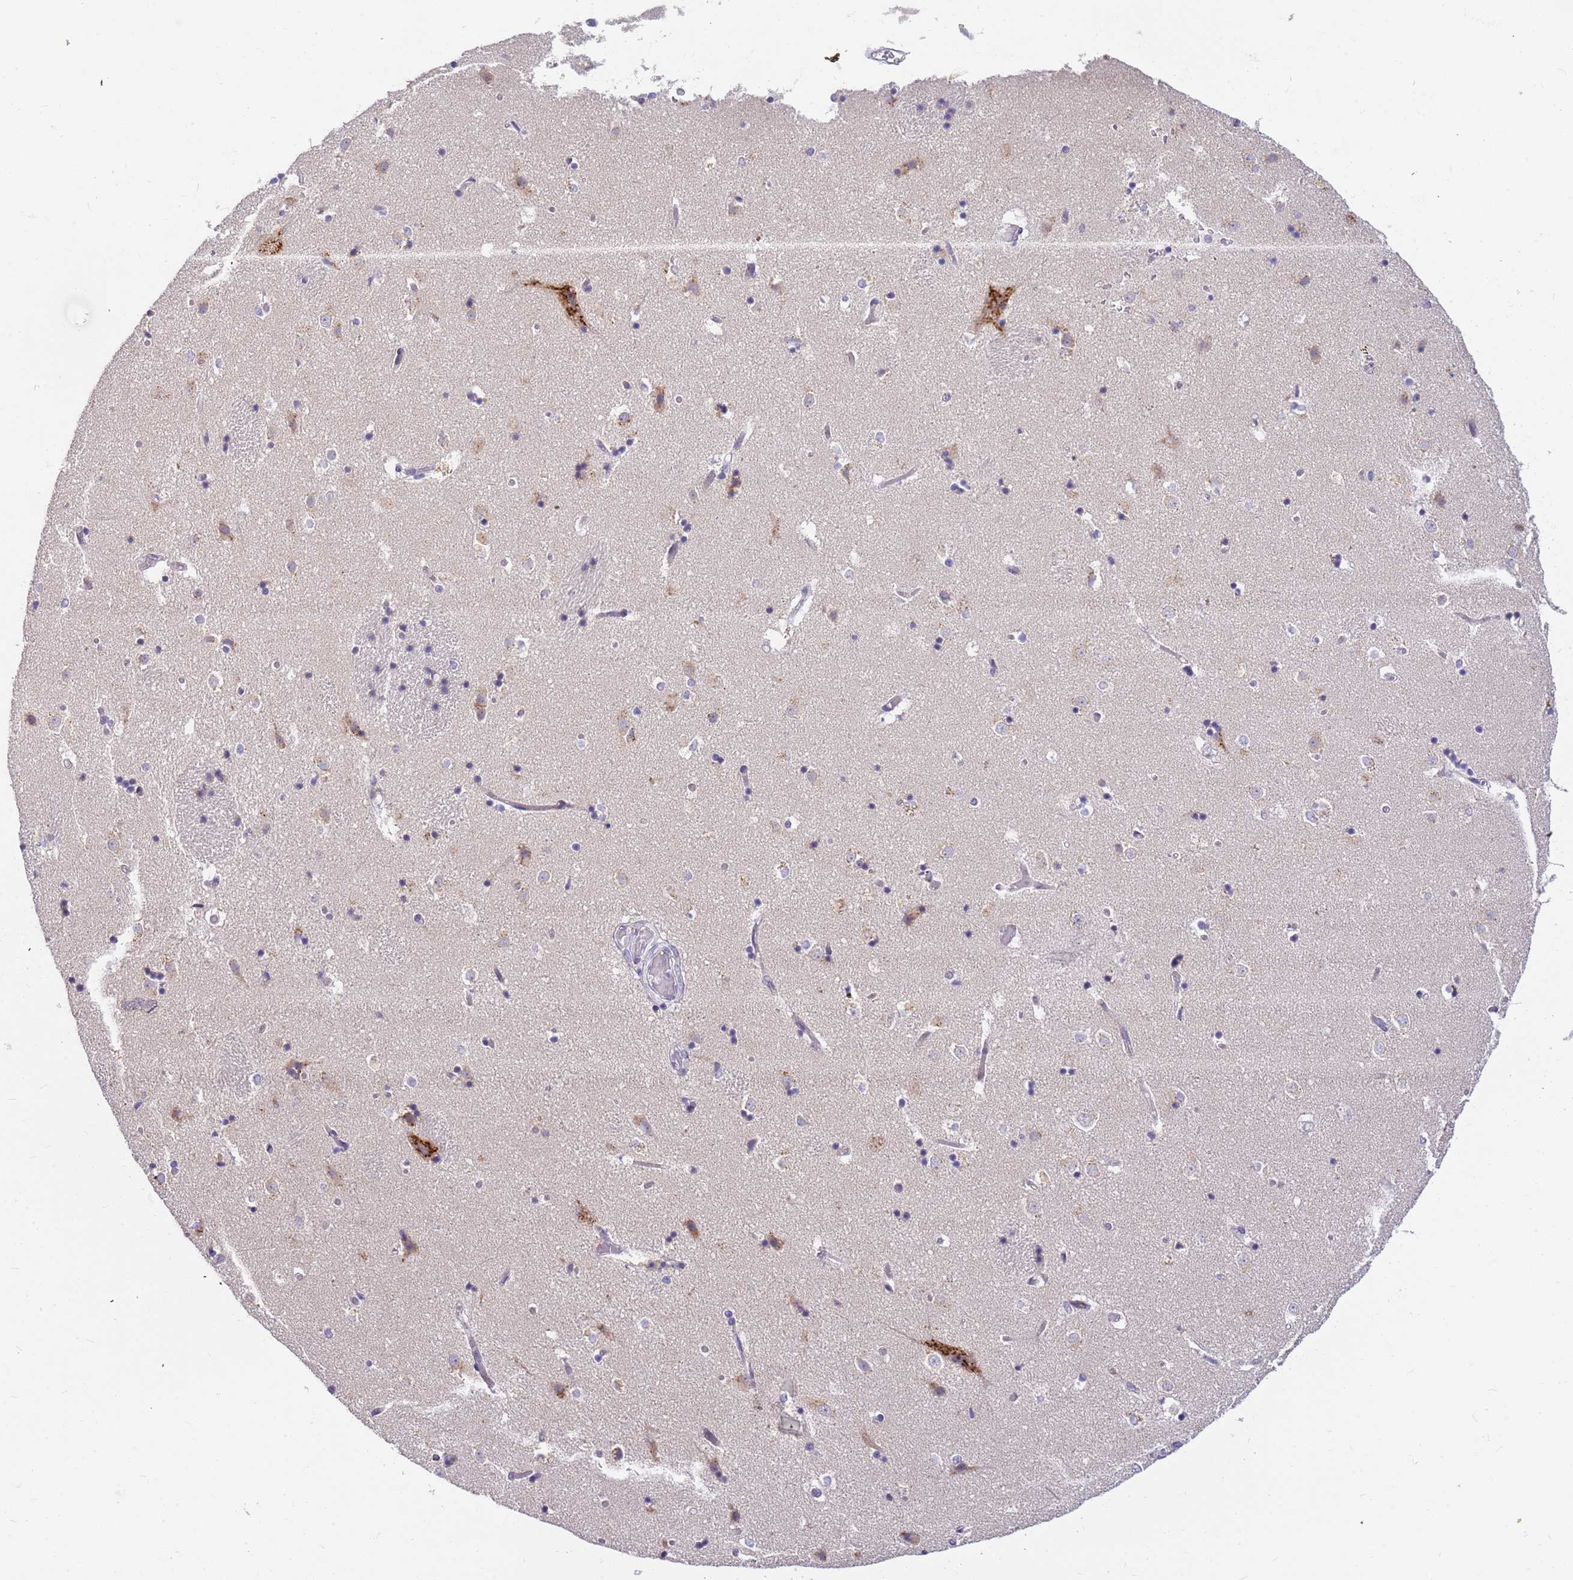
{"staining": {"intensity": "negative", "quantity": "none", "location": "none"}, "tissue": "caudate", "cell_type": "Glial cells", "image_type": "normal", "snomed": [{"axis": "morphology", "description": "Normal tissue, NOS"}, {"axis": "topography", "description": "Lateral ventricle wall"}], "caption": "Protein analysis of benign caudate reveals no significant positivity in glial cells.", "gene": "DNAJA3", "patient": {"sex": "female", "age": 52}}